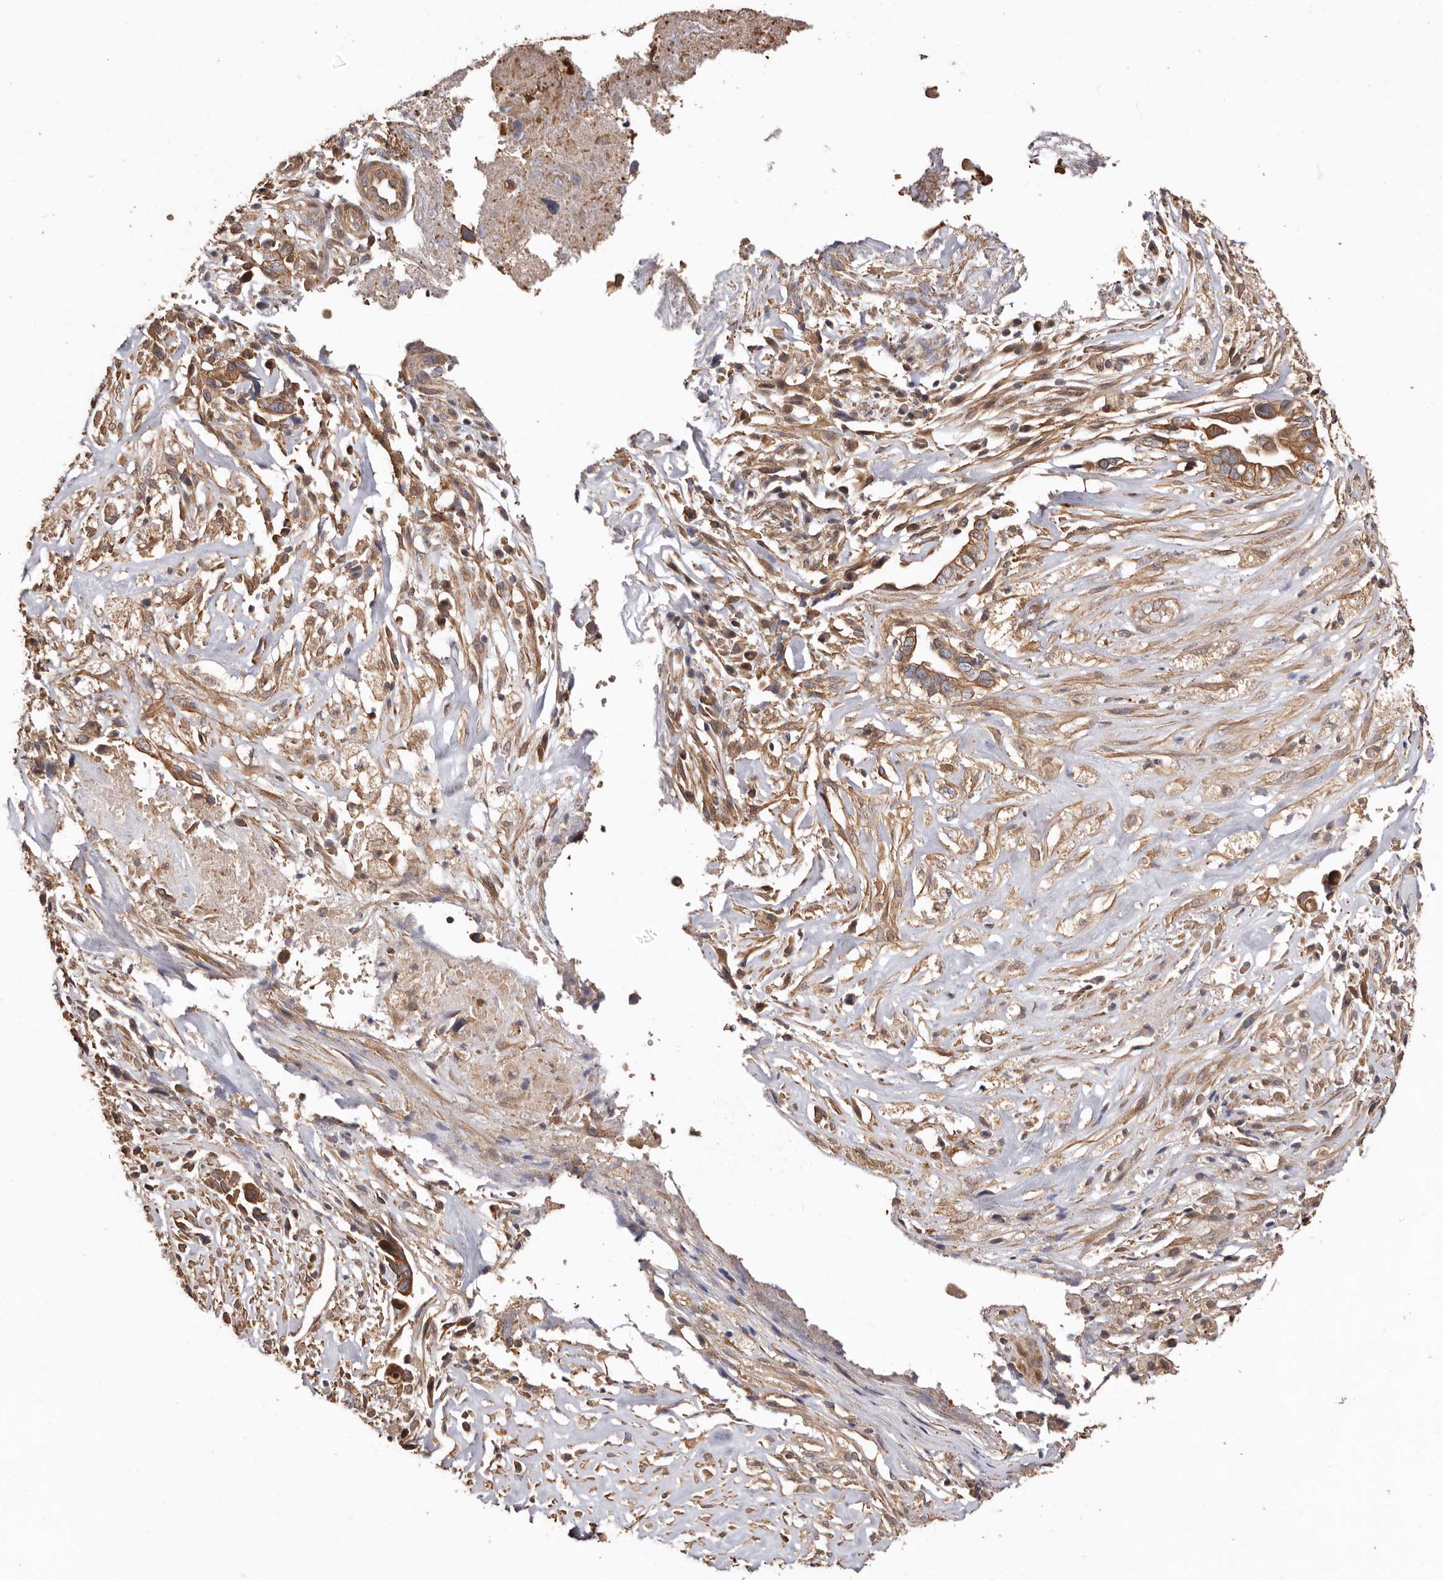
{"staining": {"intensity": "moderate", "quantity": ">75%", "location": "cytoplasmic/membranous"}, "tissue": "liver cancer", "cell_type": "Tumor cells", "image_type": "cancer", "snomed": [{"axis": "morphology", "description": "Cholangiocarcinoma"}, {"axis": "topography", "description": "Liver"}], "caption": "This histopathology image displays IHC staining of liver cancer, with medium moderate cytoplasmic/membranous positivity in approximately >75% of tumor cells.", "gene": "COQ8B", "patient": {"sex": "female", "age": 79}}